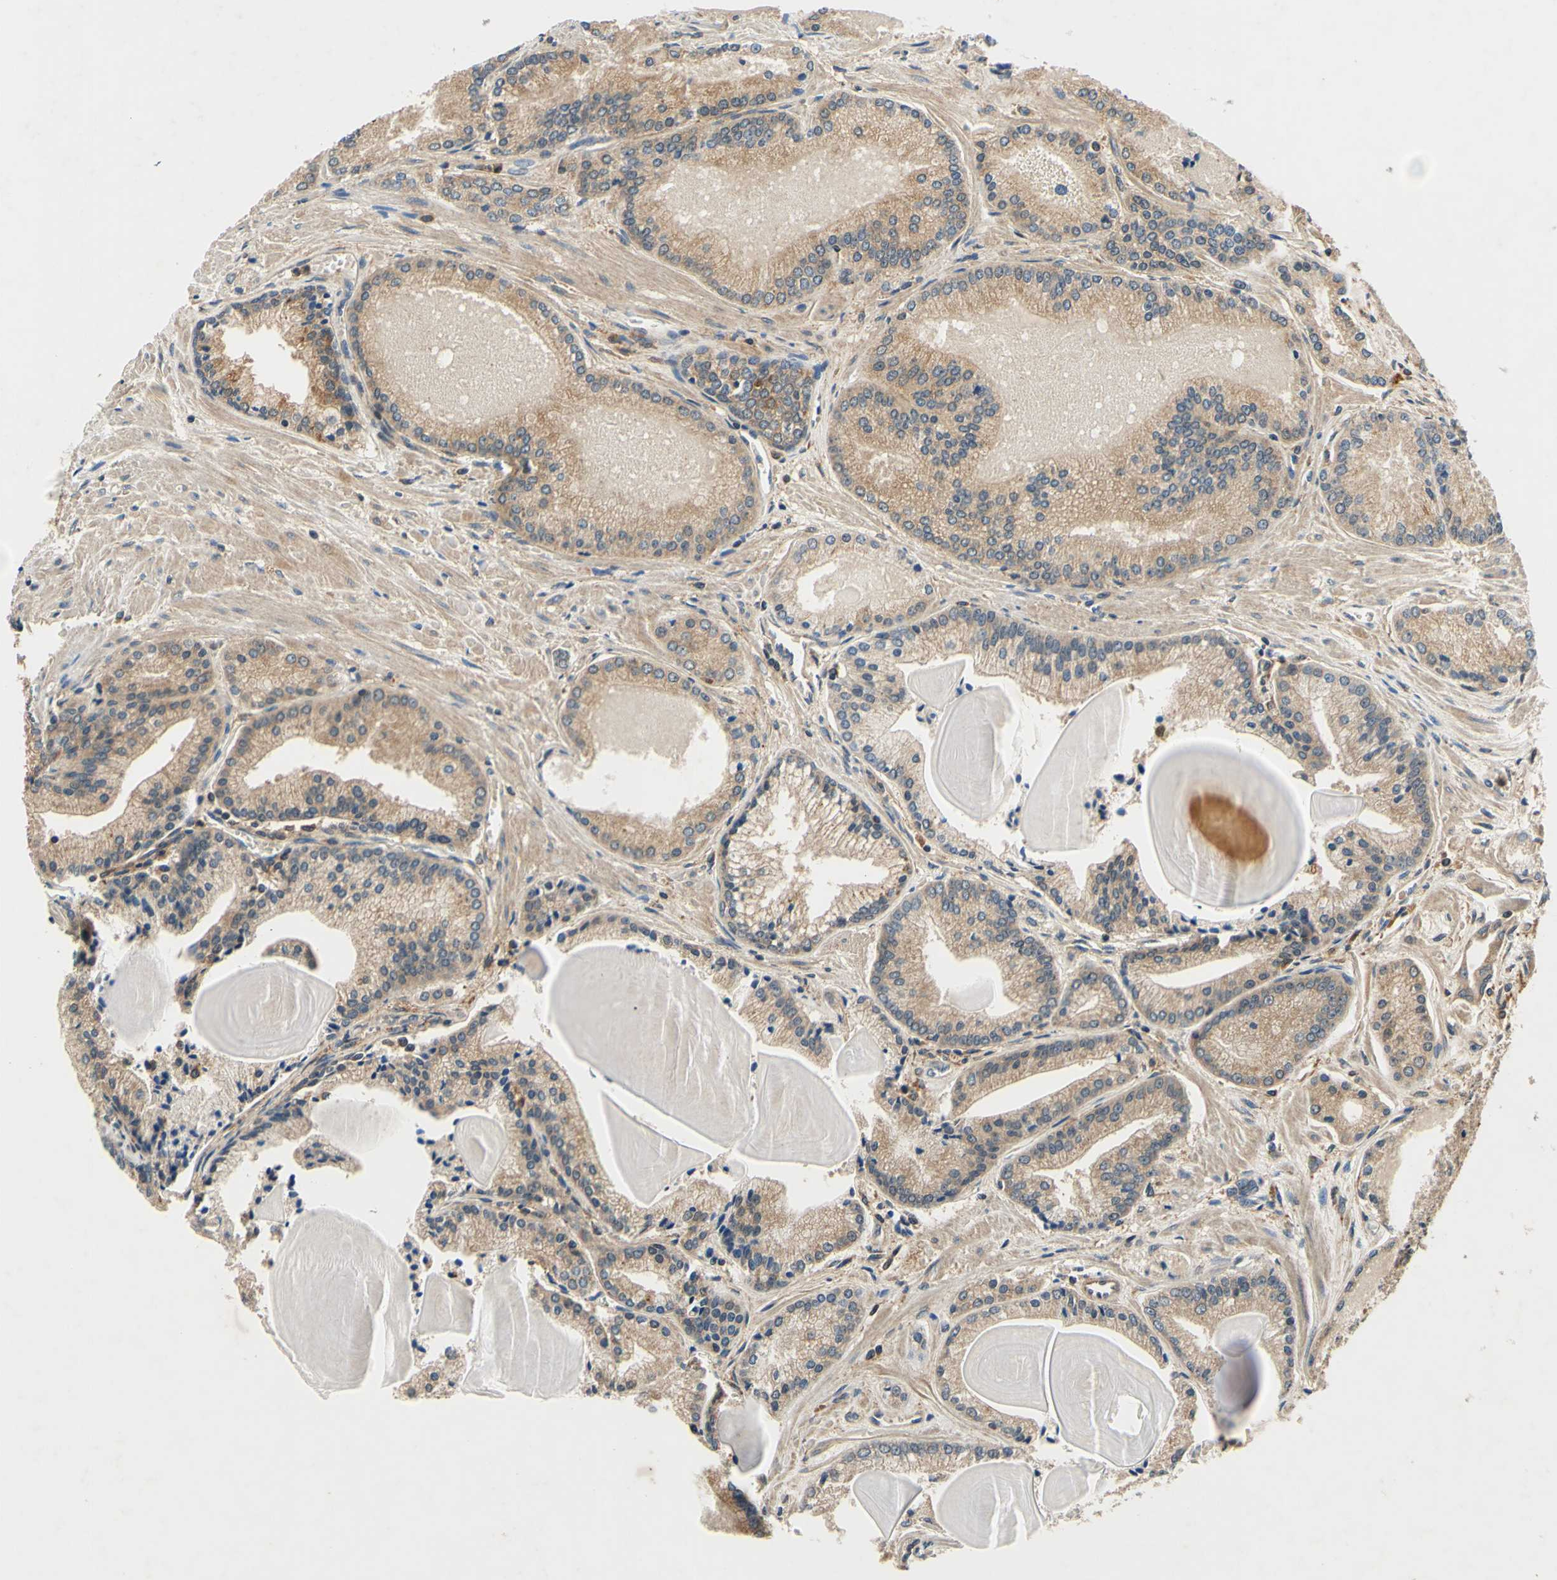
{"staining": {"intensity": "weak", "quantity": ">75%", "location": "cytoplasmic/membranous"}, "tissue": "prostate cancer", "cell_type": "Tumor cells", "image_type": "cancer", "snomed": [{"axis": "morphology", "description": "Adenocarcinoma, Low grade"}, {"axis": "topography", "description": "Prostate"}], "caption": "Protein expression analysis of human prostate cancer reveals weak cytoplasmic/membranous expression in approximately >75% of tumor cells.", "gene": "PLA2G4A", "patient": {"sex": "male", "age": 59}}